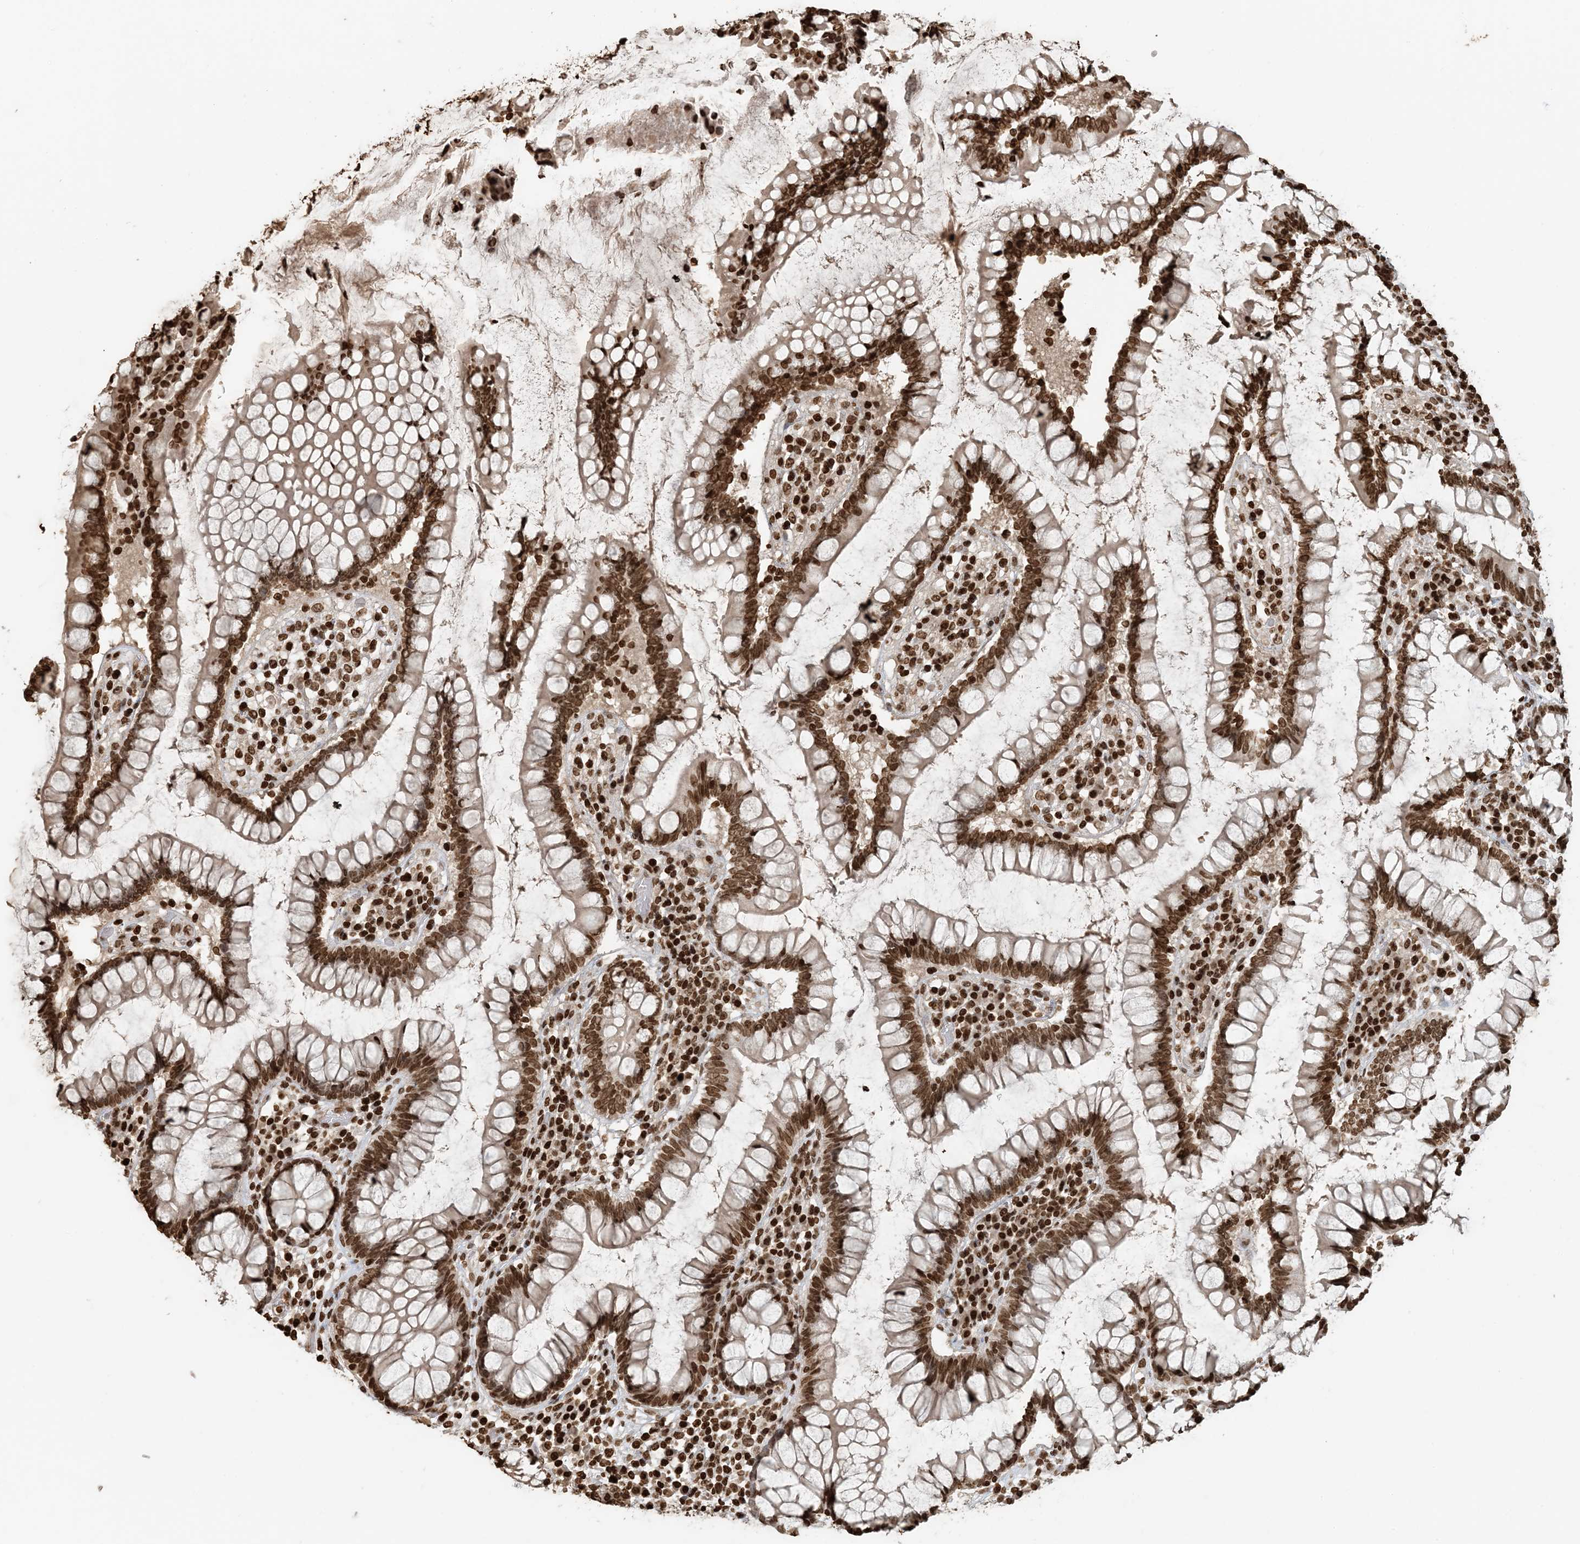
{"staining": {"intensity": "strong", "quantity": ">75%", "location": "nuclear"}, "tissue": "colon", "cell_type": "Endothelial cells", "image_type": "normal", "snomed": [{"axis": "morphology", "description": "Normal tissue, NOS"}, {"axis": "topography", "description": "Colon"}], "caption": "A photomicrograph of colon stained for a protein exhibits strong nuclear brown staining in endothelial cells.", "gene": "H3", "patient": {"sex": "female", "age": 79}}